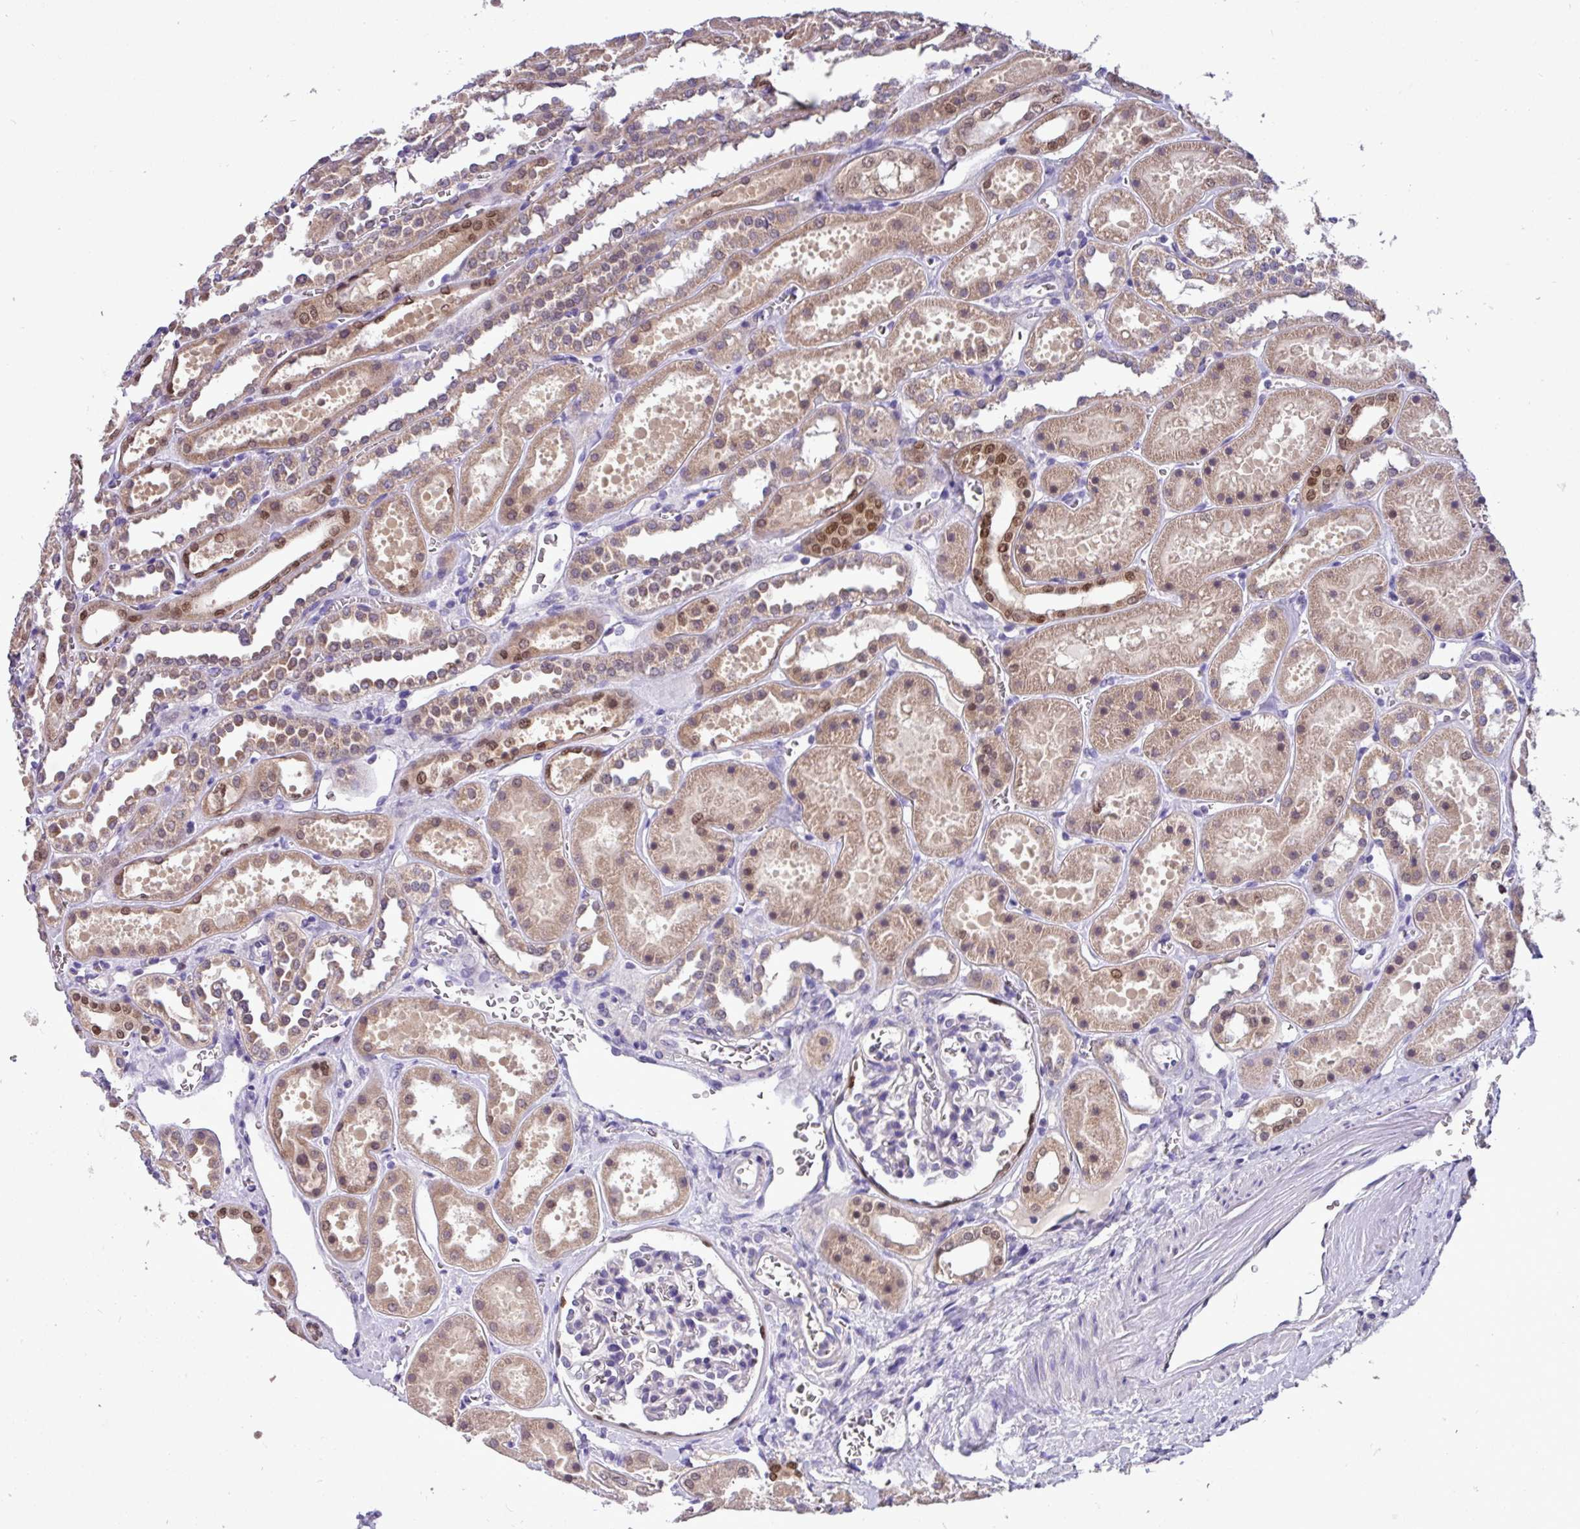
{"staining": {"intensity": "negative", "quantity": "none", "location": "none"}, "tissue": "kidney", "cell_type": "Cells in glomeruli", "image_type": "normal", "snomed": [{"axis": "morphology", "description": "Normal tissue, NOS"}, {"axis": "topography", "description": "Kidney"}], "caption": "A high-resolution micrograph shows immunohistochemistry staining of unremarkable kidney, which shows no significant positivity in cells in glomeruli.", "gene": "PAX8", "patient": {"sex": "female", "age": 41}}